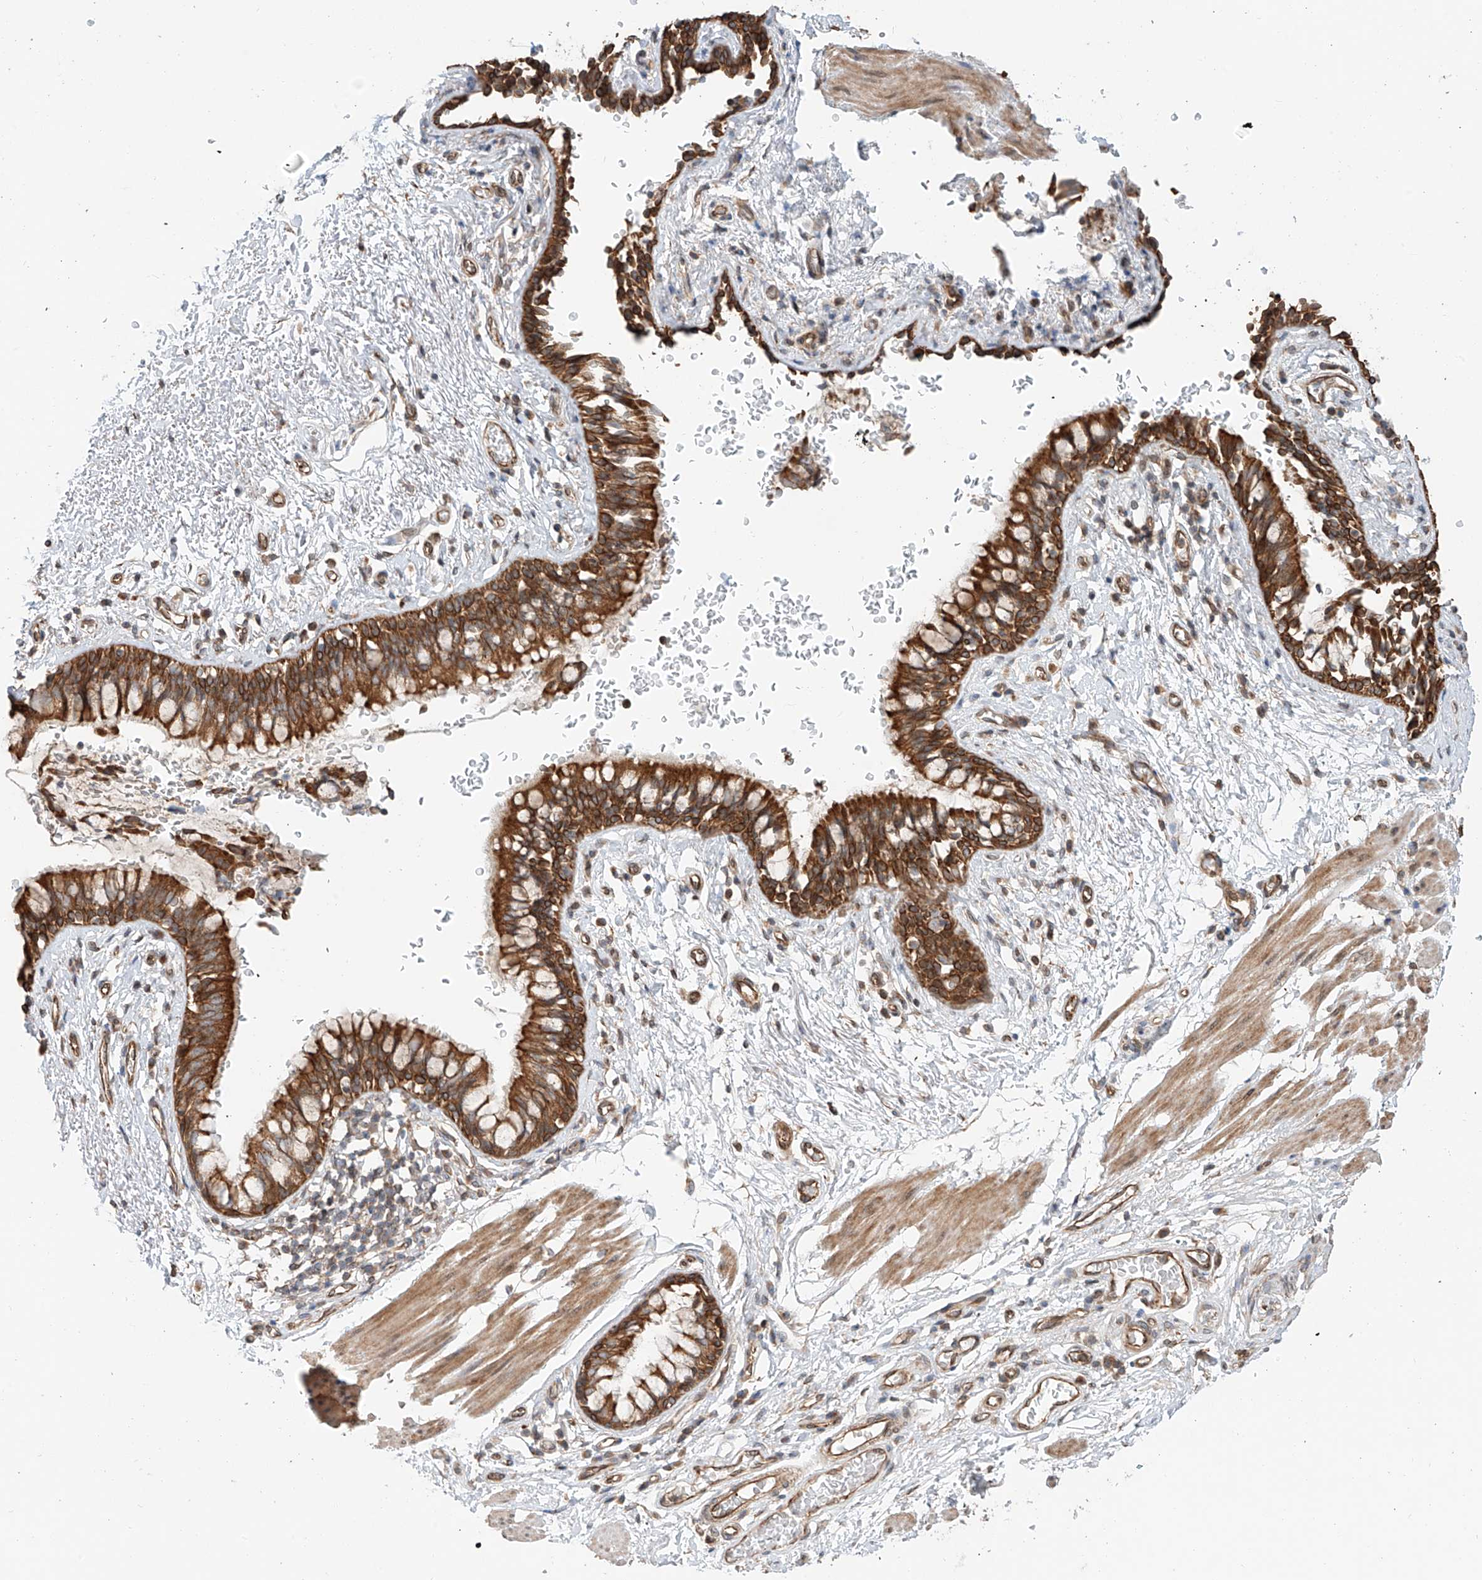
{"staining": {"intensity": "strong", "quantity": ">75%", "location": "cytoplasmic/membranous"}, "tissue": "bronchus", "cell_type": "Respiratory epithelial cells", "image_type": "normal", "snomed": [{"axis": "morphology", "description": "Normal tissue, NOS"}, {"axis": "topography", "description": "Cartilage tissue"}, {"axis": "topography", "description": "Bronchus"}], "caption": "The histopathology image reveals a brown stain indicating the presence of a protein in the cytoplasmic/membranous of respiratory epithelial cells in bronchus.", "gene": "CEP162", "patient": {"sex": "female", "age": 36}}